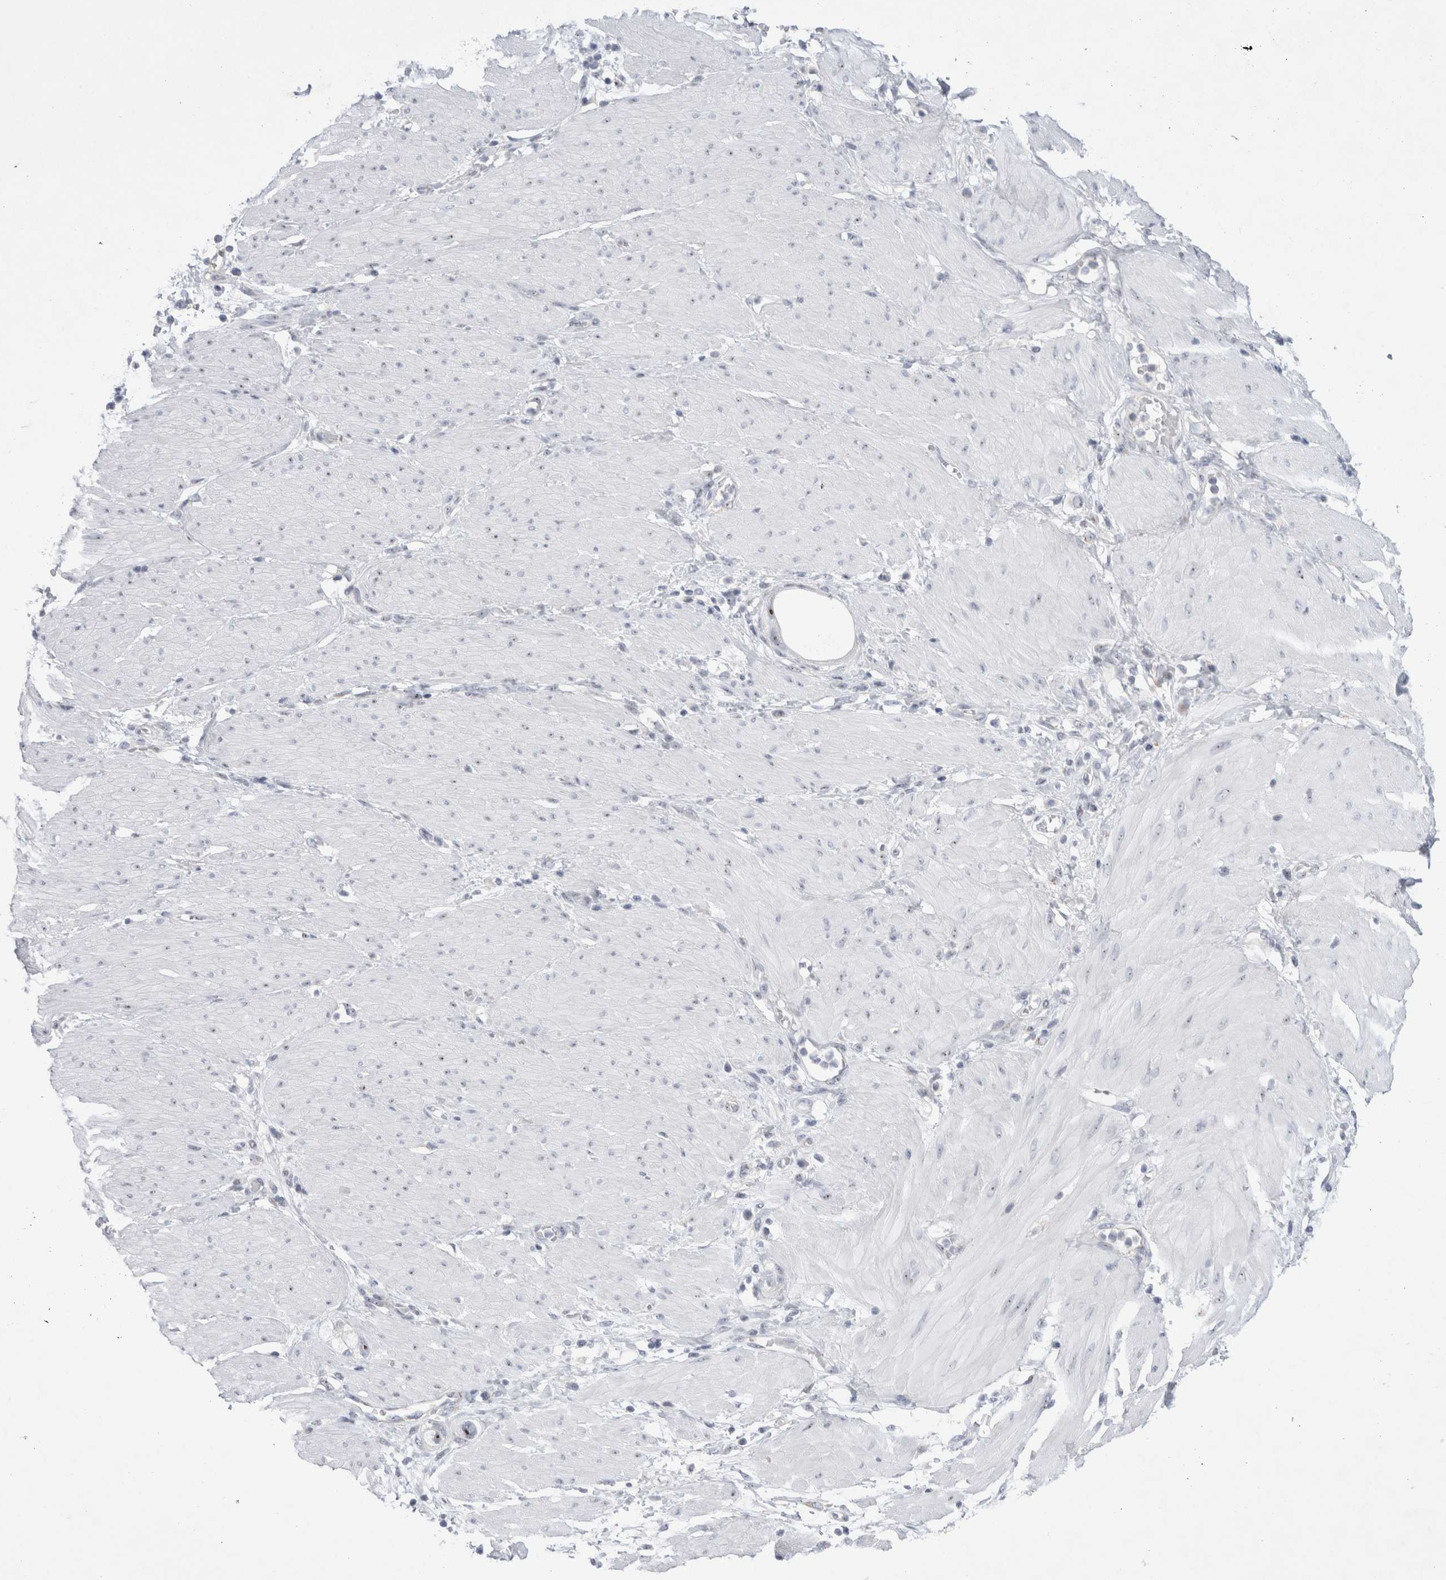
{"staining": {"intensity": "negative", "quantity": "none", "location": "none"}, "tissue": "stomach cancer", "cell_type": "Tumor cells", "image_type": "cancer", "snomed": [{"axis": "morphology", "description": "Adenocarcinoma, NOS"}, {"axis": "topography", "description": "Stomach"}, {"axis": "topography", "description": "Stomach, lower"}], "caption": "Immunohistochemistry (IHC) photomicrograph of neoplastic tissue: human adenocarcinoma (stomach) stained with DAB (3,3'-diaminobenzidine) displays no significant protein expression in tumor cells. Brightfield microscopy of IHC stained with DAB (3,3'-diaminobenzidine) (brown) and hematoxylin (blue), captured at high magnification.", "gene": "CERS5", "patient": {"sex": "female", "age": 48}}